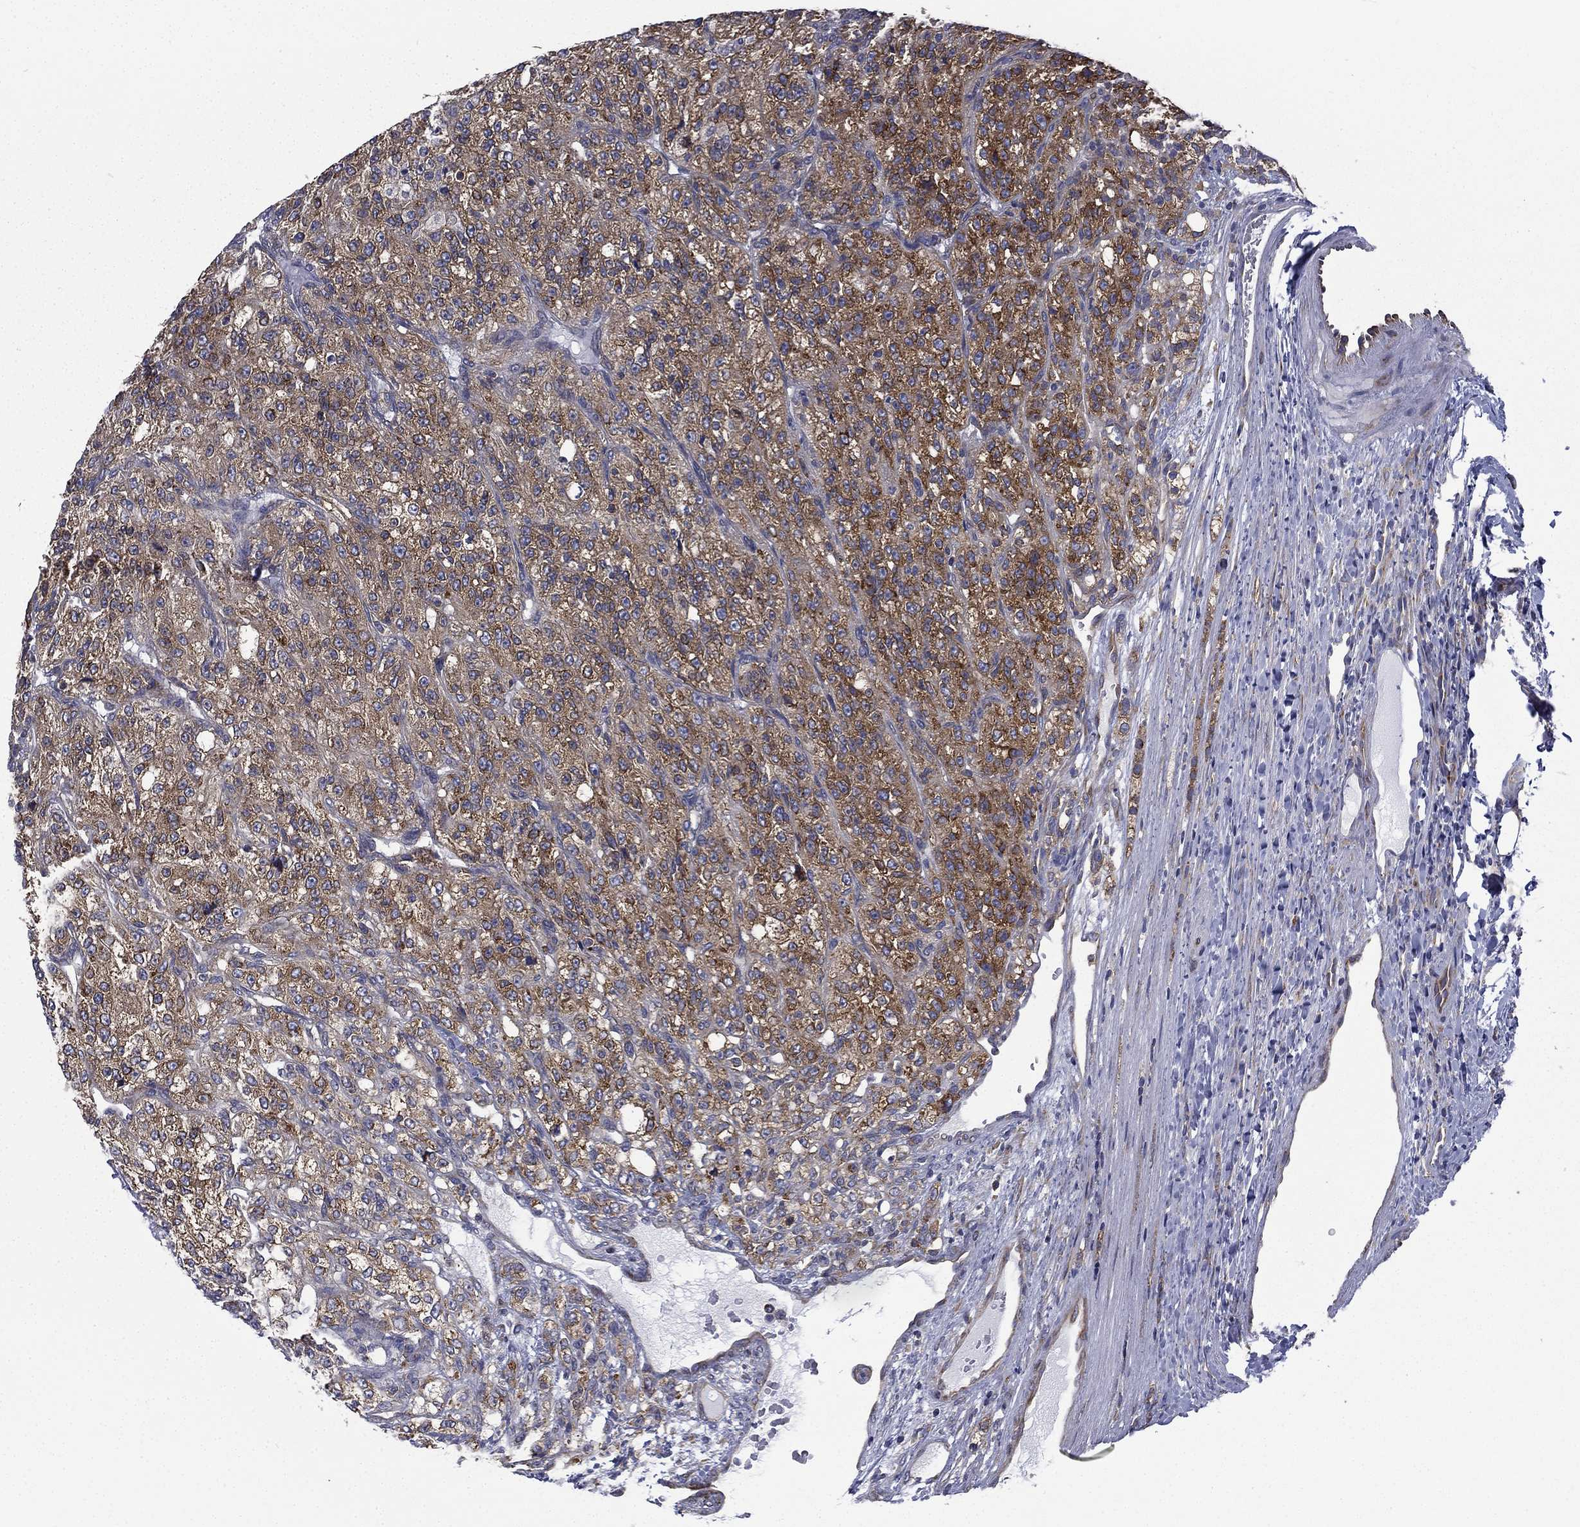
{"staining": {"intensity": "strong", "quantity": "<25%", "location": "cytoplasmic/membranous"}, "tissue": "renal cancer", "cell_type": "Tumor cells", "image_type": "cancer", "snomed": [{"axis": "morphology", "description": "Adenocarcinoma, NOS"}, {"axis": "topography", "description": "Kidney"}], "caption": "Immunohistochemistry photomicrograph of neoplastic tissue: adenocarcinoma (renal) stained using immunohistochemistry (IHC) exhibits medium levels of strong protein expression localized specifically in the cytoplasmic/membranous of tumor cells, appearing as a cytoplasmic/membranous brown color.", "gene": "FARSA", "patient": {"sex": "female", "age": 63}}